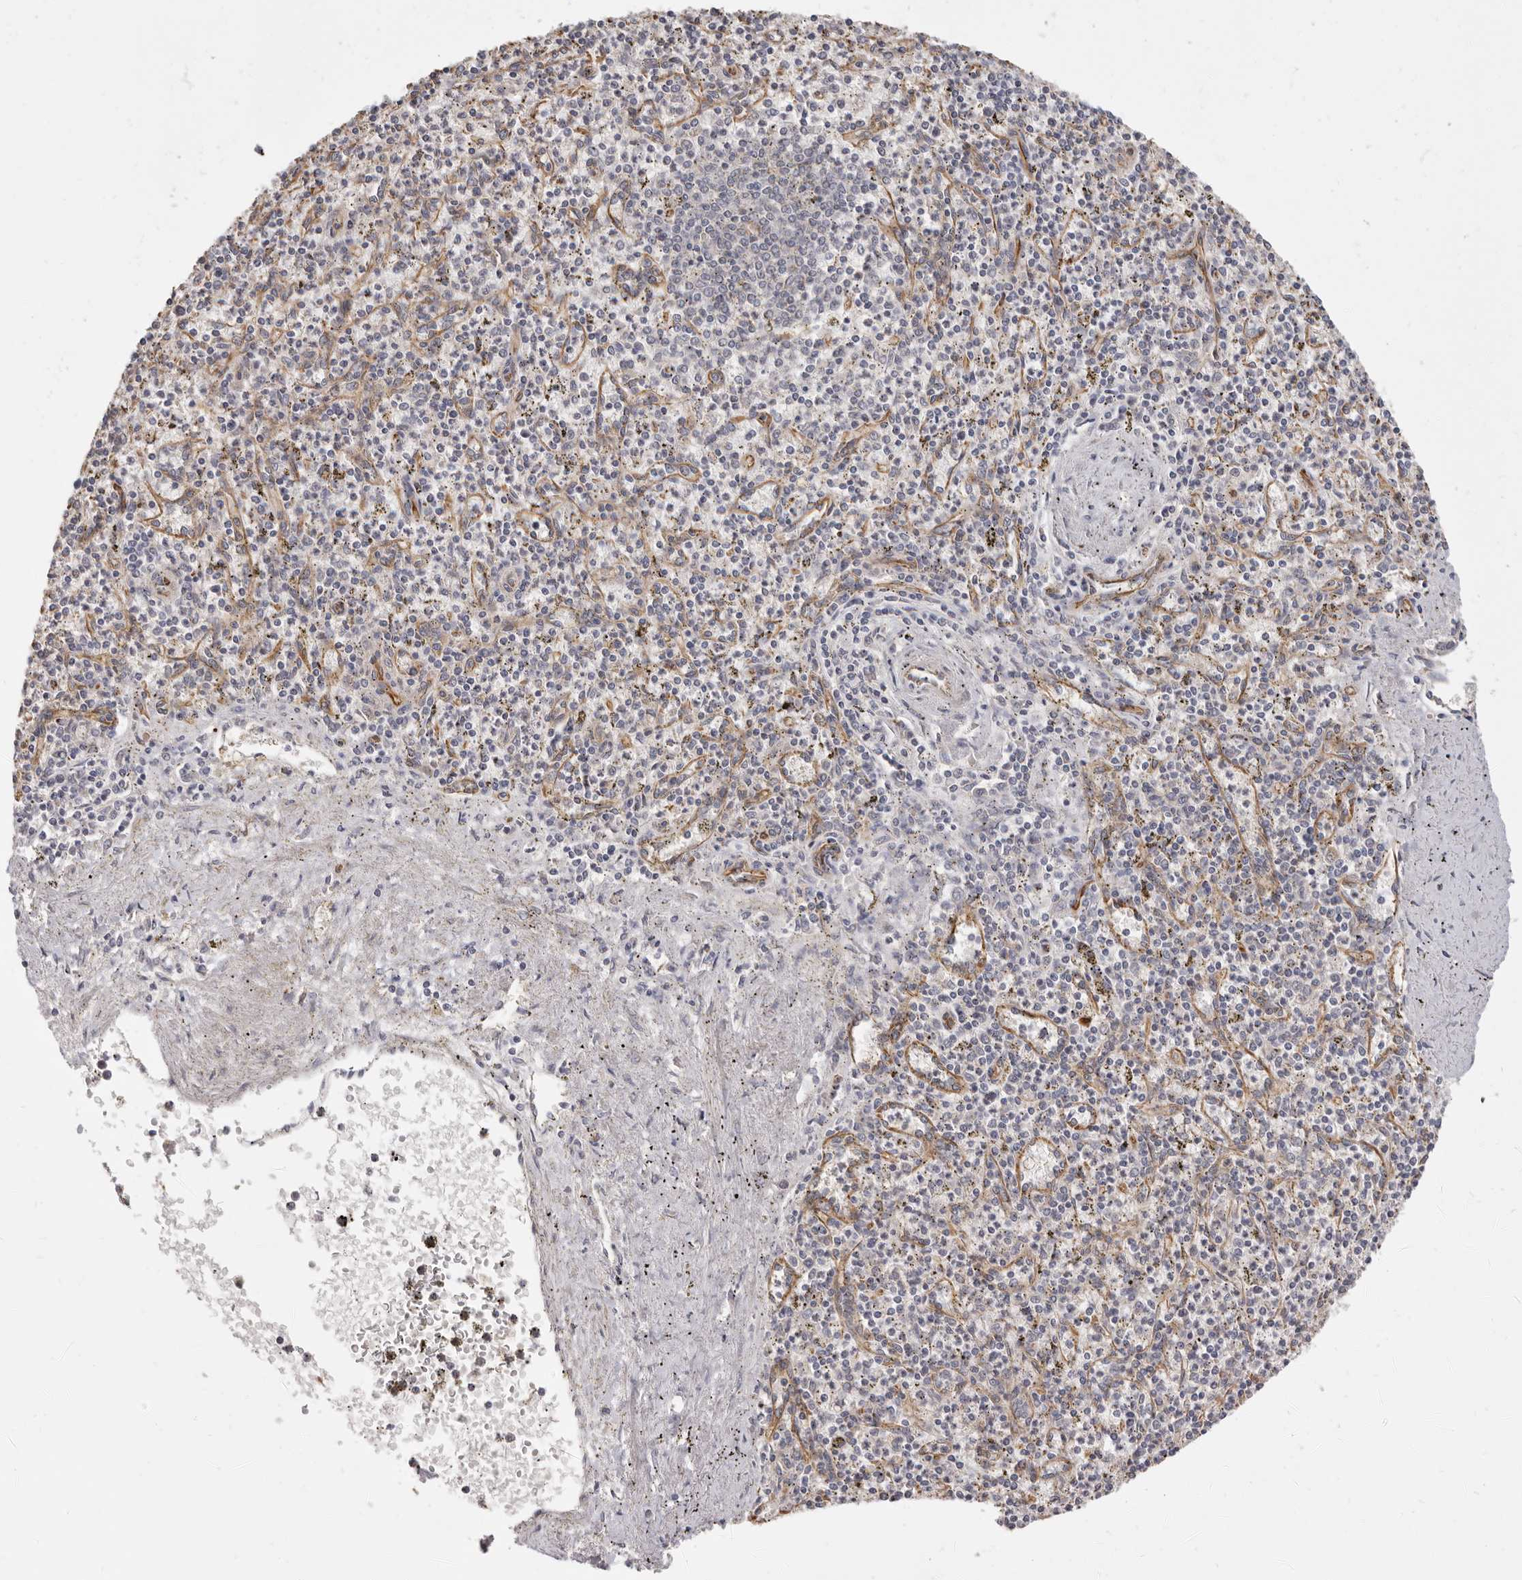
{"staining": {"intensity": "negative", "quantity": "none", "location": "none"}, "tissue": "spleen", "cell_type": "Cells in red pulp", "image_type": "normal", "snomed": [{"axis": "morphology", "description": "Normal tissue, NOS"}, {"axis": "topography", "description": "Spleen"}], "caption": "Immunohistochemical staining of unremarkable human spleen displays no significant expression in cells in red pulp. Nuclei are stained in blue.", "gene": "SPRING1", "patient": {"sex": "male", "age": 72}}